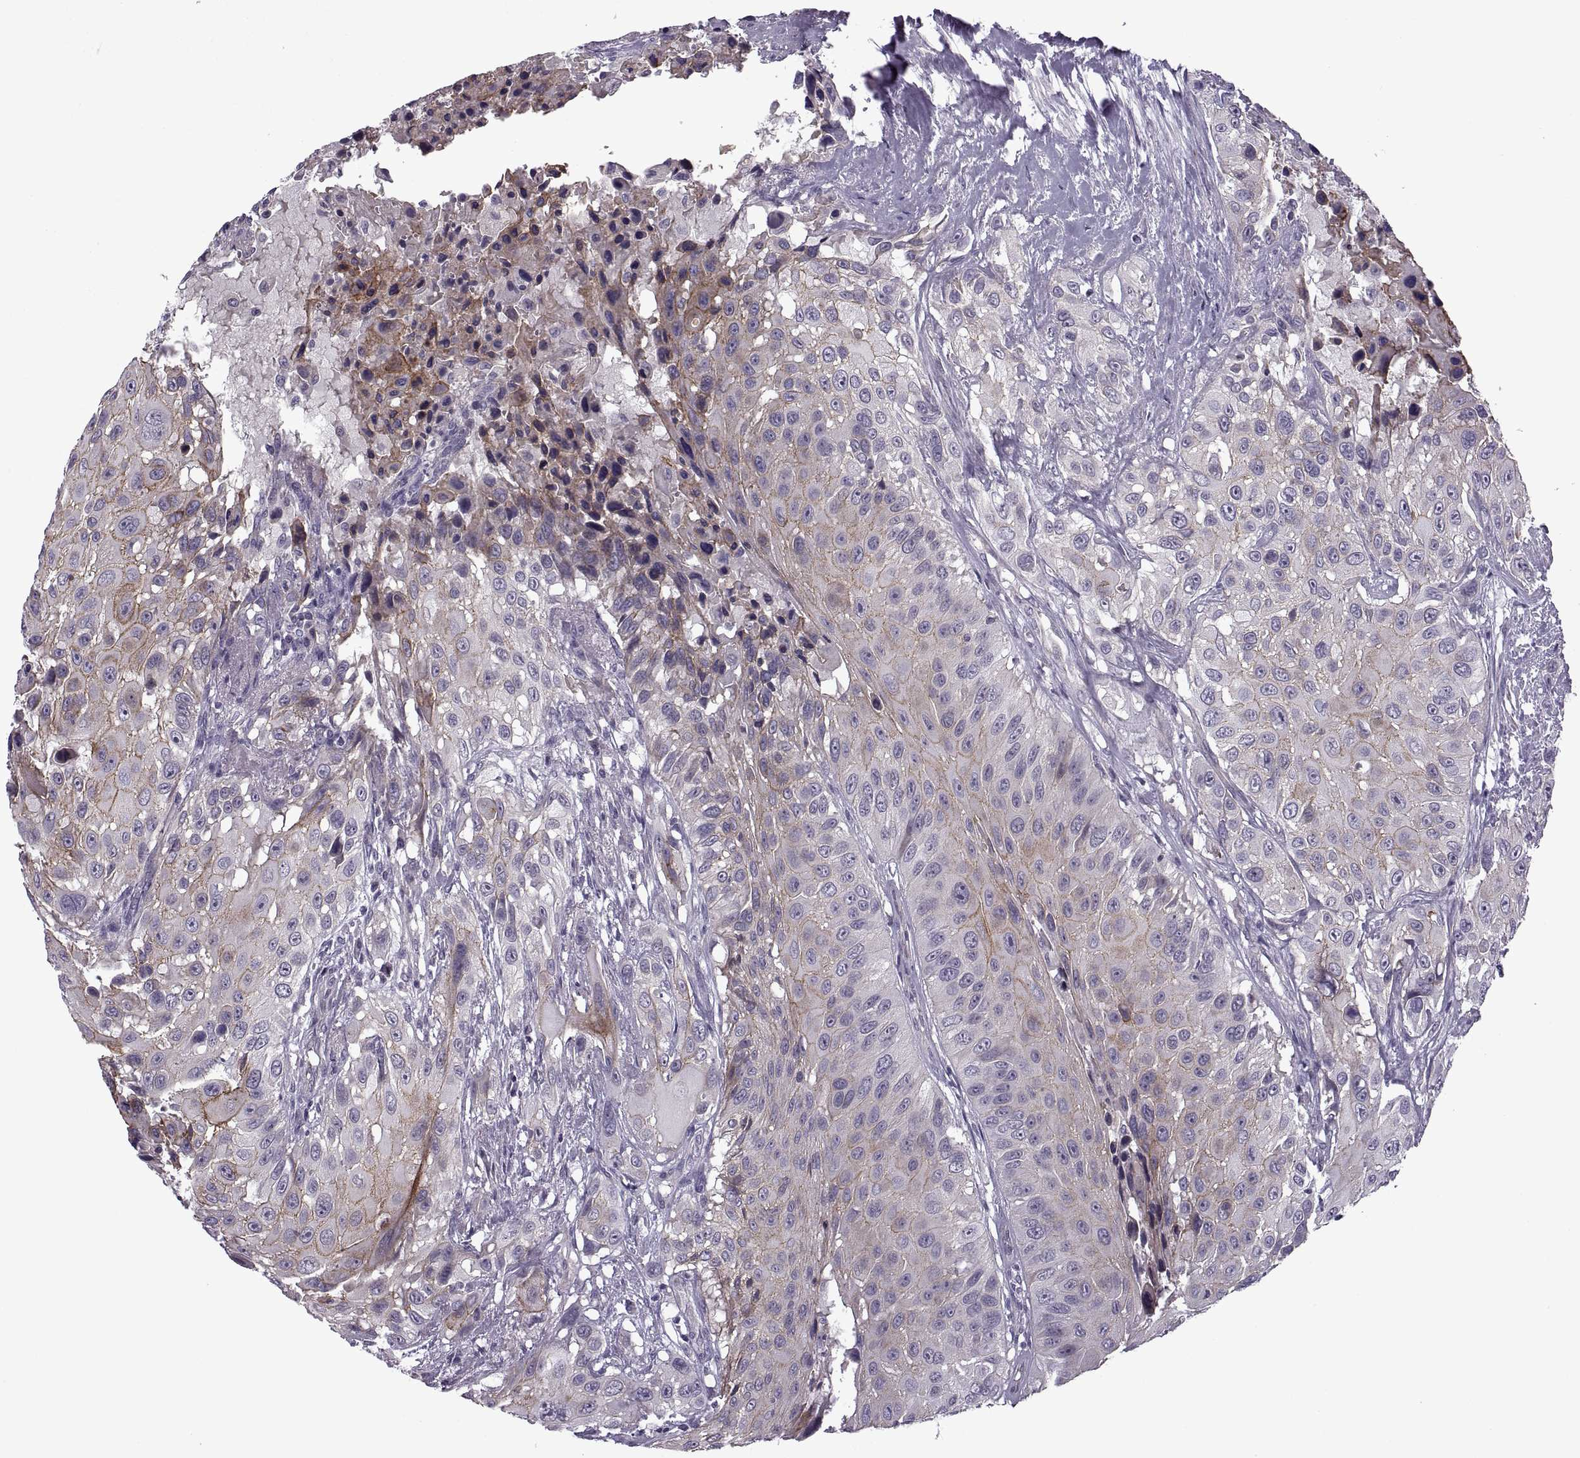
{"staining": {"intensity": "weak", "quantity": "25%-75%", "location": "cytoplasmic/membranous"}, "tissue": "urothelial cancer", "cell_type": "Tumor cells", "image_type": "cancer", "snomed": [{"axis": "morphology", "description": "Urothelial carcinoma, NOS"}, {"axis": "topography", "description": "Urinary bladder"}], "caption": "High-magnification brightfield microscopy of transitional cell carcinoma stained with DAB (3,3'-diaminobenzidine) (brown) and counterstained with hematoxylin (blue). tumor cells exhibit weak cytoplasmic/membranous staining is seen in about25%-75% of cells.", "gene": "RIPK4", "patient": {"sex": "male", "age": 55}}